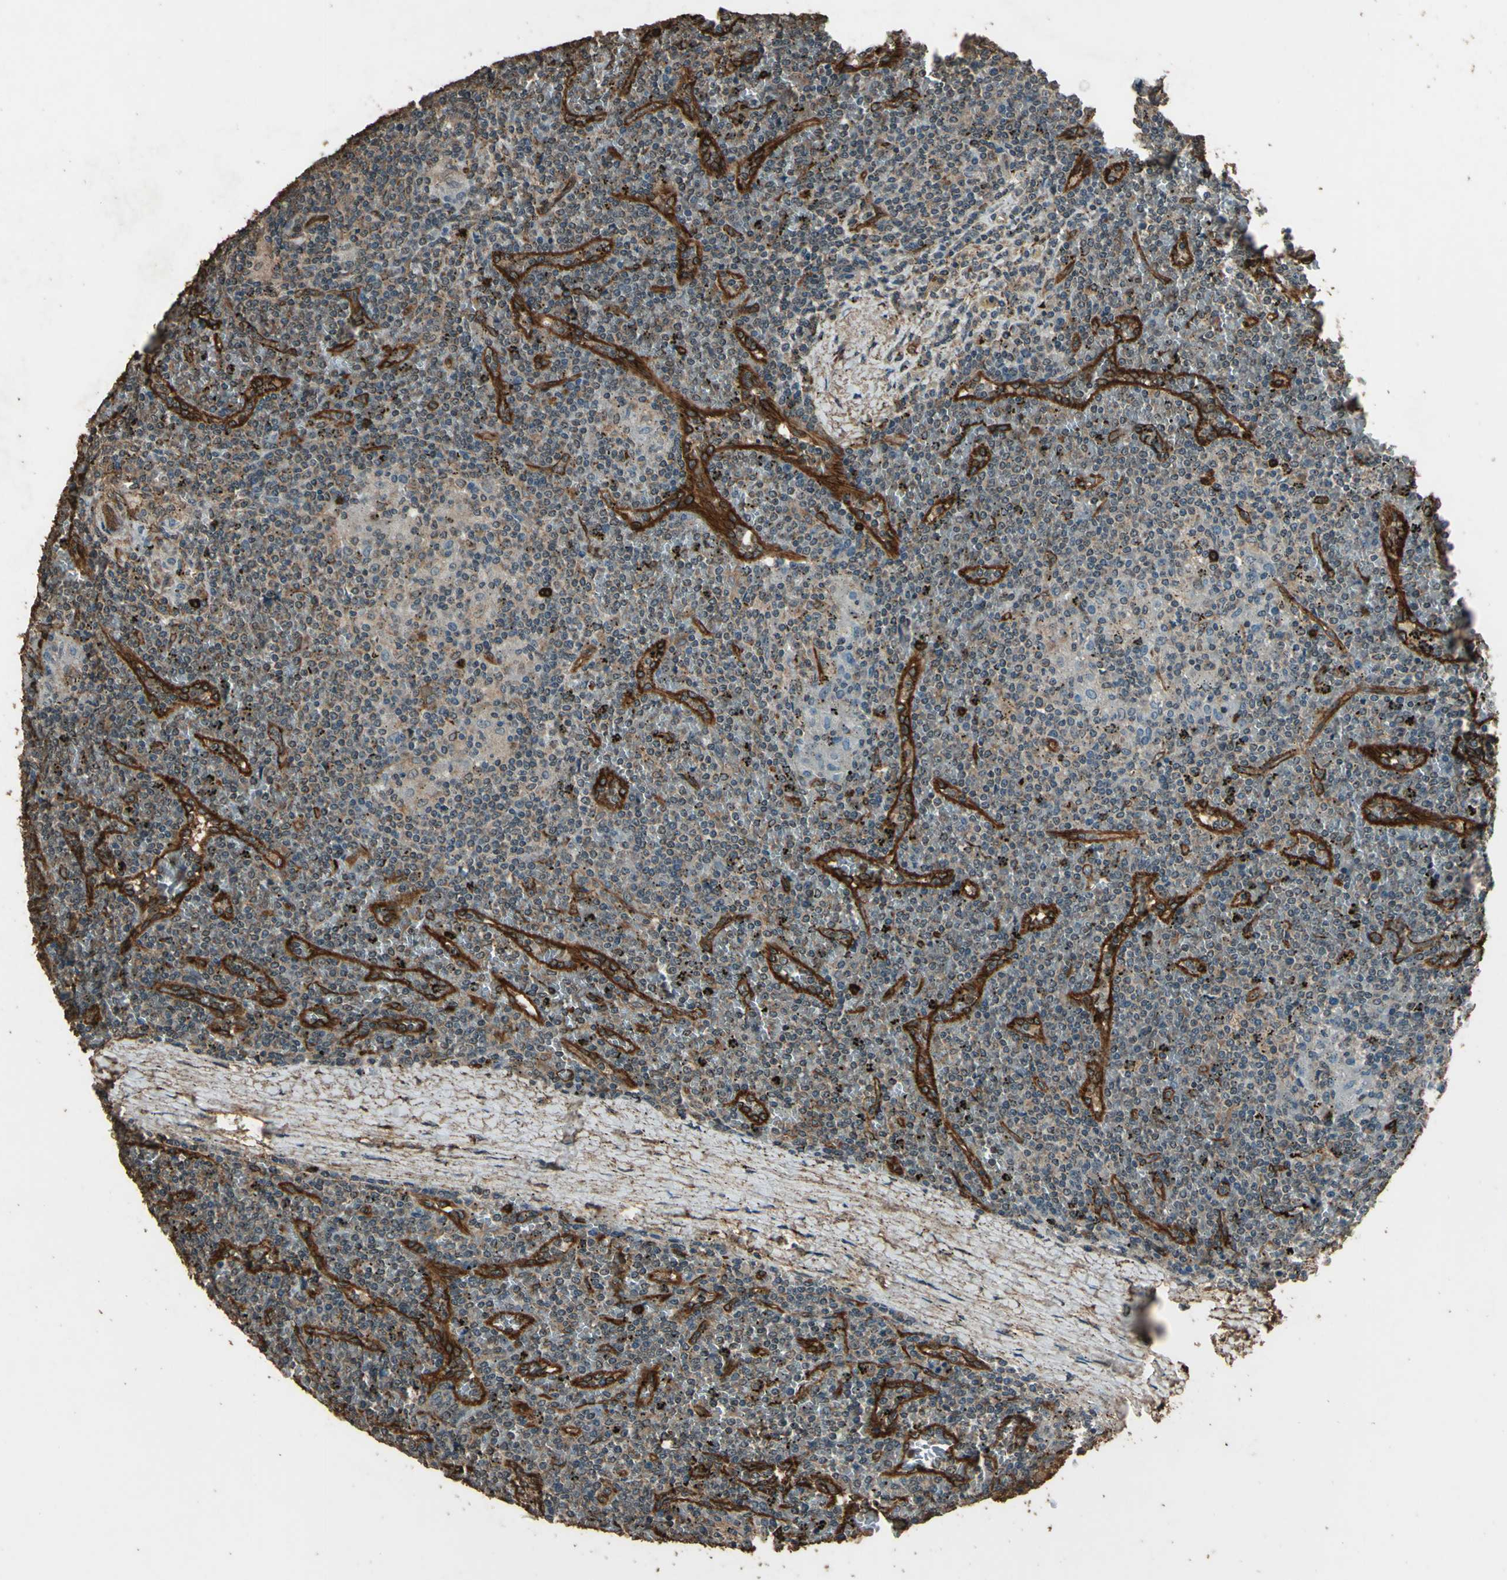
{"staining": {"intensity": "weak", "quantity": ">75%", "location": "cytoplasmic/membranous"}, "tissue": "lymphoma", "cell_type": "Tumor cells", "image_type": "cancer", "snomed": [{"axis": "morphology", "description": "Malignant lymphoma, non-Hodgkin's type, Low grade"}, {"axis": "topography", "description": "Spleen"}], "caption": "Immunohistochemistry (IHC) photomicrograph of low-grade malignant lymphoma, non-Hodgkin's type stained for a protein (brown), which demonstrates low levels of weak cytoplasmic/membranous positivity in approximately >75% of tumor cells.", "gene": "TSPO", "patient": {"sex": "female", "age": 19}}